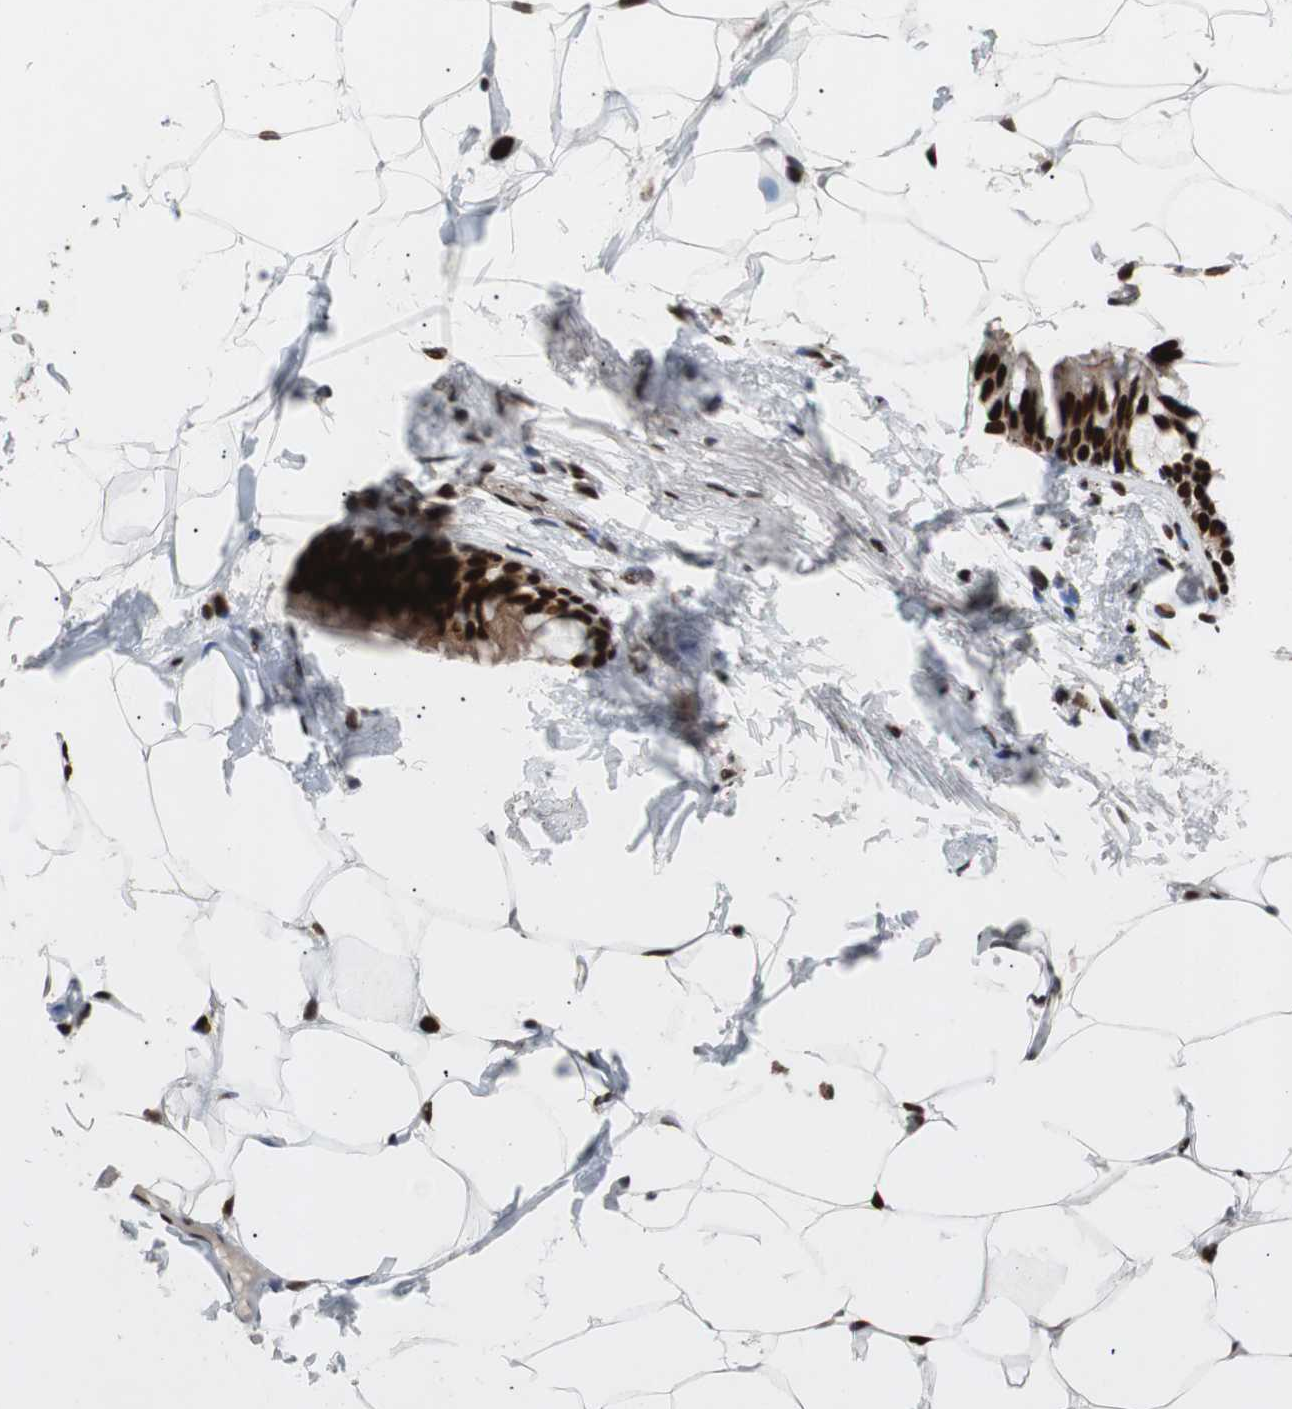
{"staining": {"intensity": "strong", "quantity": ">75%", "location": "nuclear"}, "tissue": "adipose tissue", "cell_type": "Adipocytes", "image_type": "normal", "snomed": [{"axis": "morphology", "description": "Normal tissue, NOS"}, {"axis": "topography", "description": "Breast"}, {"axis": "topography", "description": "Adipose tissue"}], "caption": "Immunohistochemical staining of unremarkable human adipose tissue reveals strong nuclear protein positivity in approximately >75% of adipocytes. Nuclei are stained in blue.", "gene": "NBL1", "patient": {"sex": "female", "age": 25}}